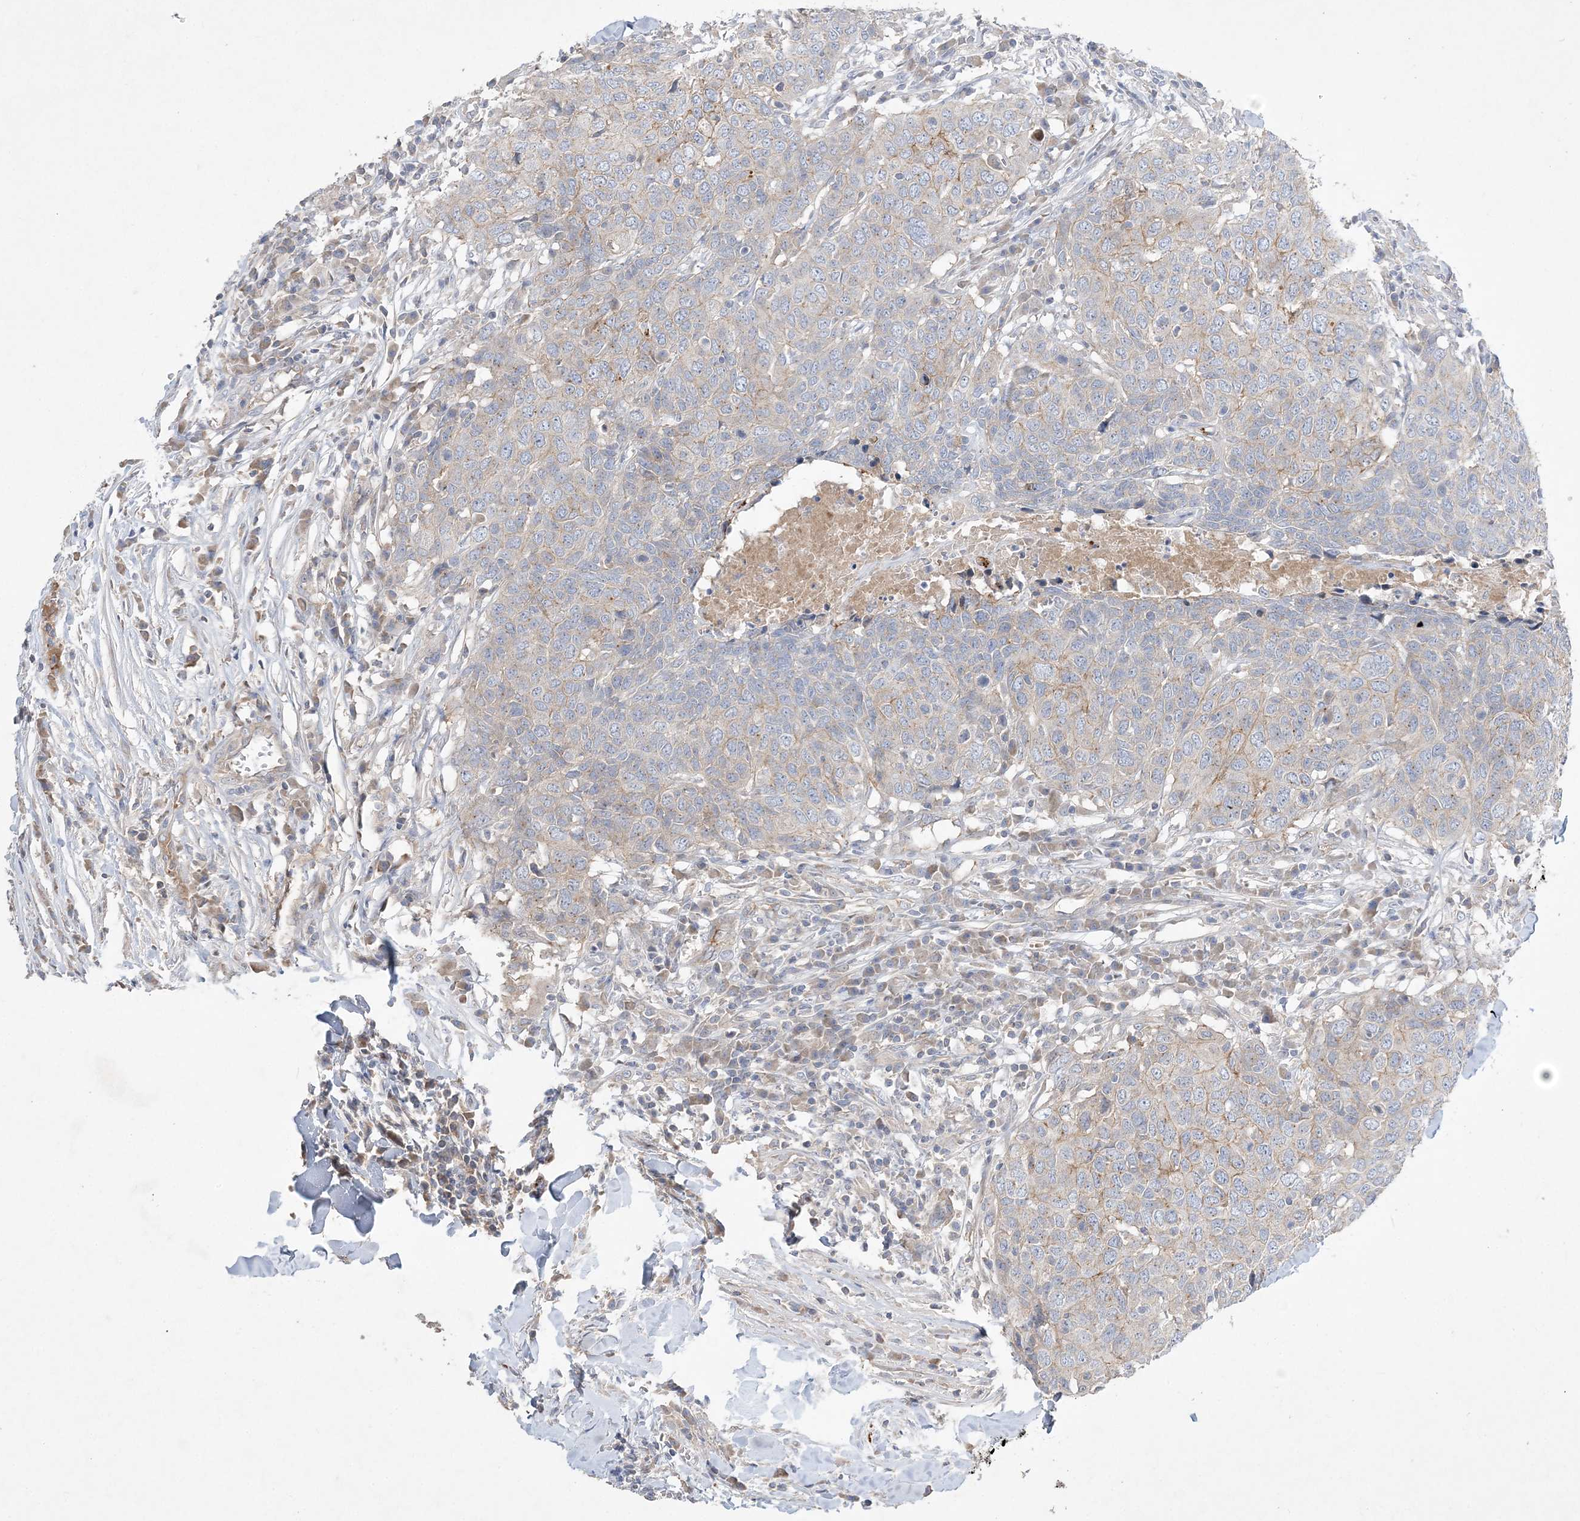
{"staining": {"intensity": "weak", "quantity": "<25%", "location": "cytoplasmic/membranous"}, "tissue": "head and neck cancer", "cell_type": "Tumor cells", "image_type": "cancer", "snomed": [{"axis": "morphology", "description": "Squamous cell carcinoma, NOS"}, {"axis": "topography", "description": "Head-Neck"}], "caption": "Immunohistochemistry (IHC) photomicrograph of neoplastic tissue: head and neck squamous cell carcinoma stained with DAB demonstrates no significant protein expression in tumor cells. Brightfield microscopy of immunohistochemistry stained with DAB (3,3'-diaminobenzidine) (brown) and hematoxylin (blue), captured at high magnification.", "gene": "ADCK2", "patient": {"sex": "male", "age": 66}}